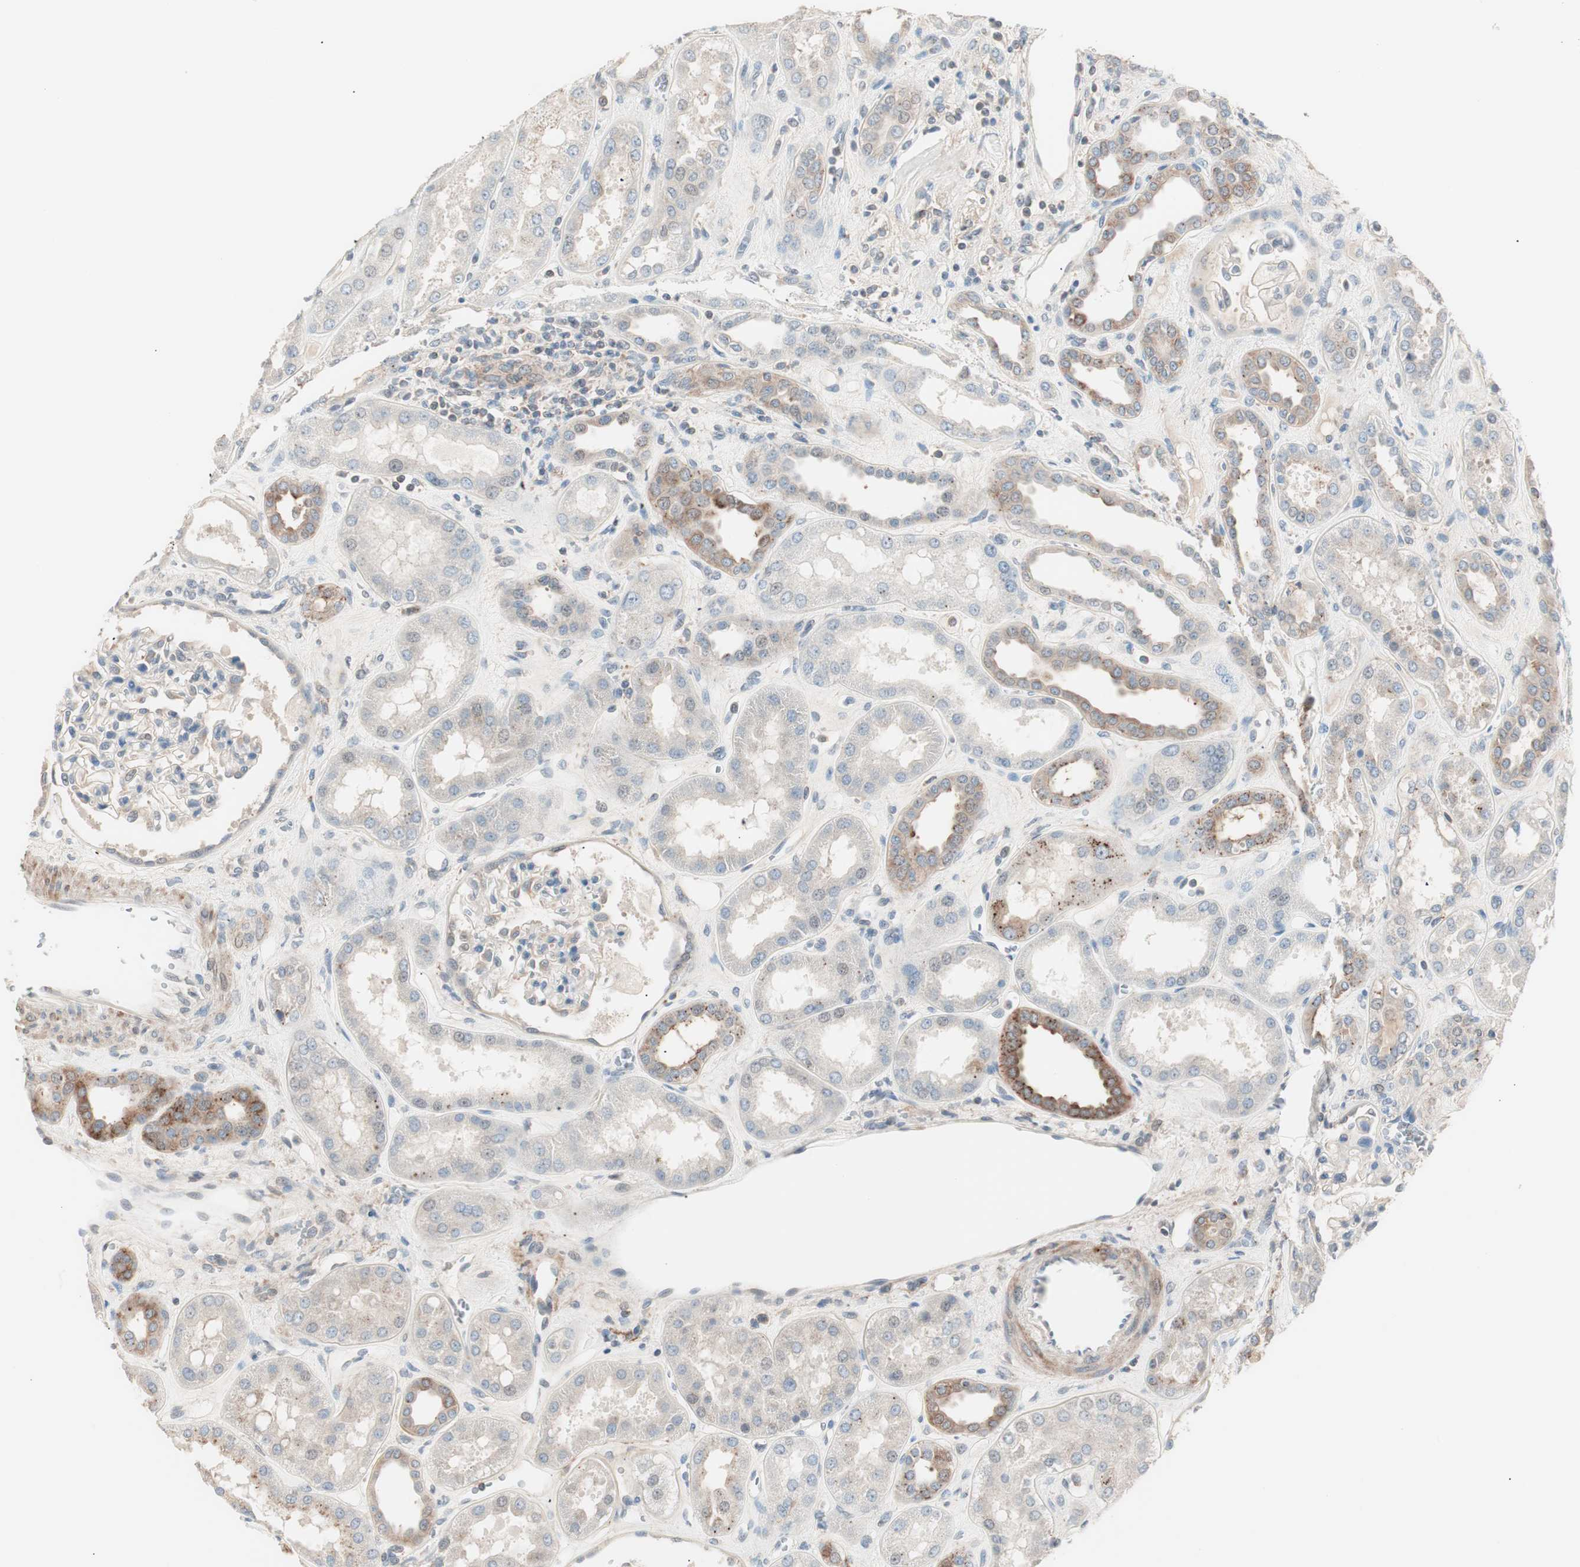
{"staining": {"intensity": "negative", "quantity": "none", "location": "none"}, "tissue": "kidney", "cell_type": "Cells in glomeruli", "image_type": "normal", "snomed": [{"axis": "morphology", "description": "Normal tissue, NOS"}, {"axis": "topography", "description": "Kidney"}], "caption": "DAB (3,3'-diaminobenzidine) immunohistochemical staining of normal kidney shows no significant expression in cells in glomeruli. (Brightfield microscopy of DAB (3,3'-diaminobenzidine) IHC at high magnification).", "gene": "RAD54B", "patient": {"sex": "male", "age": 59}}